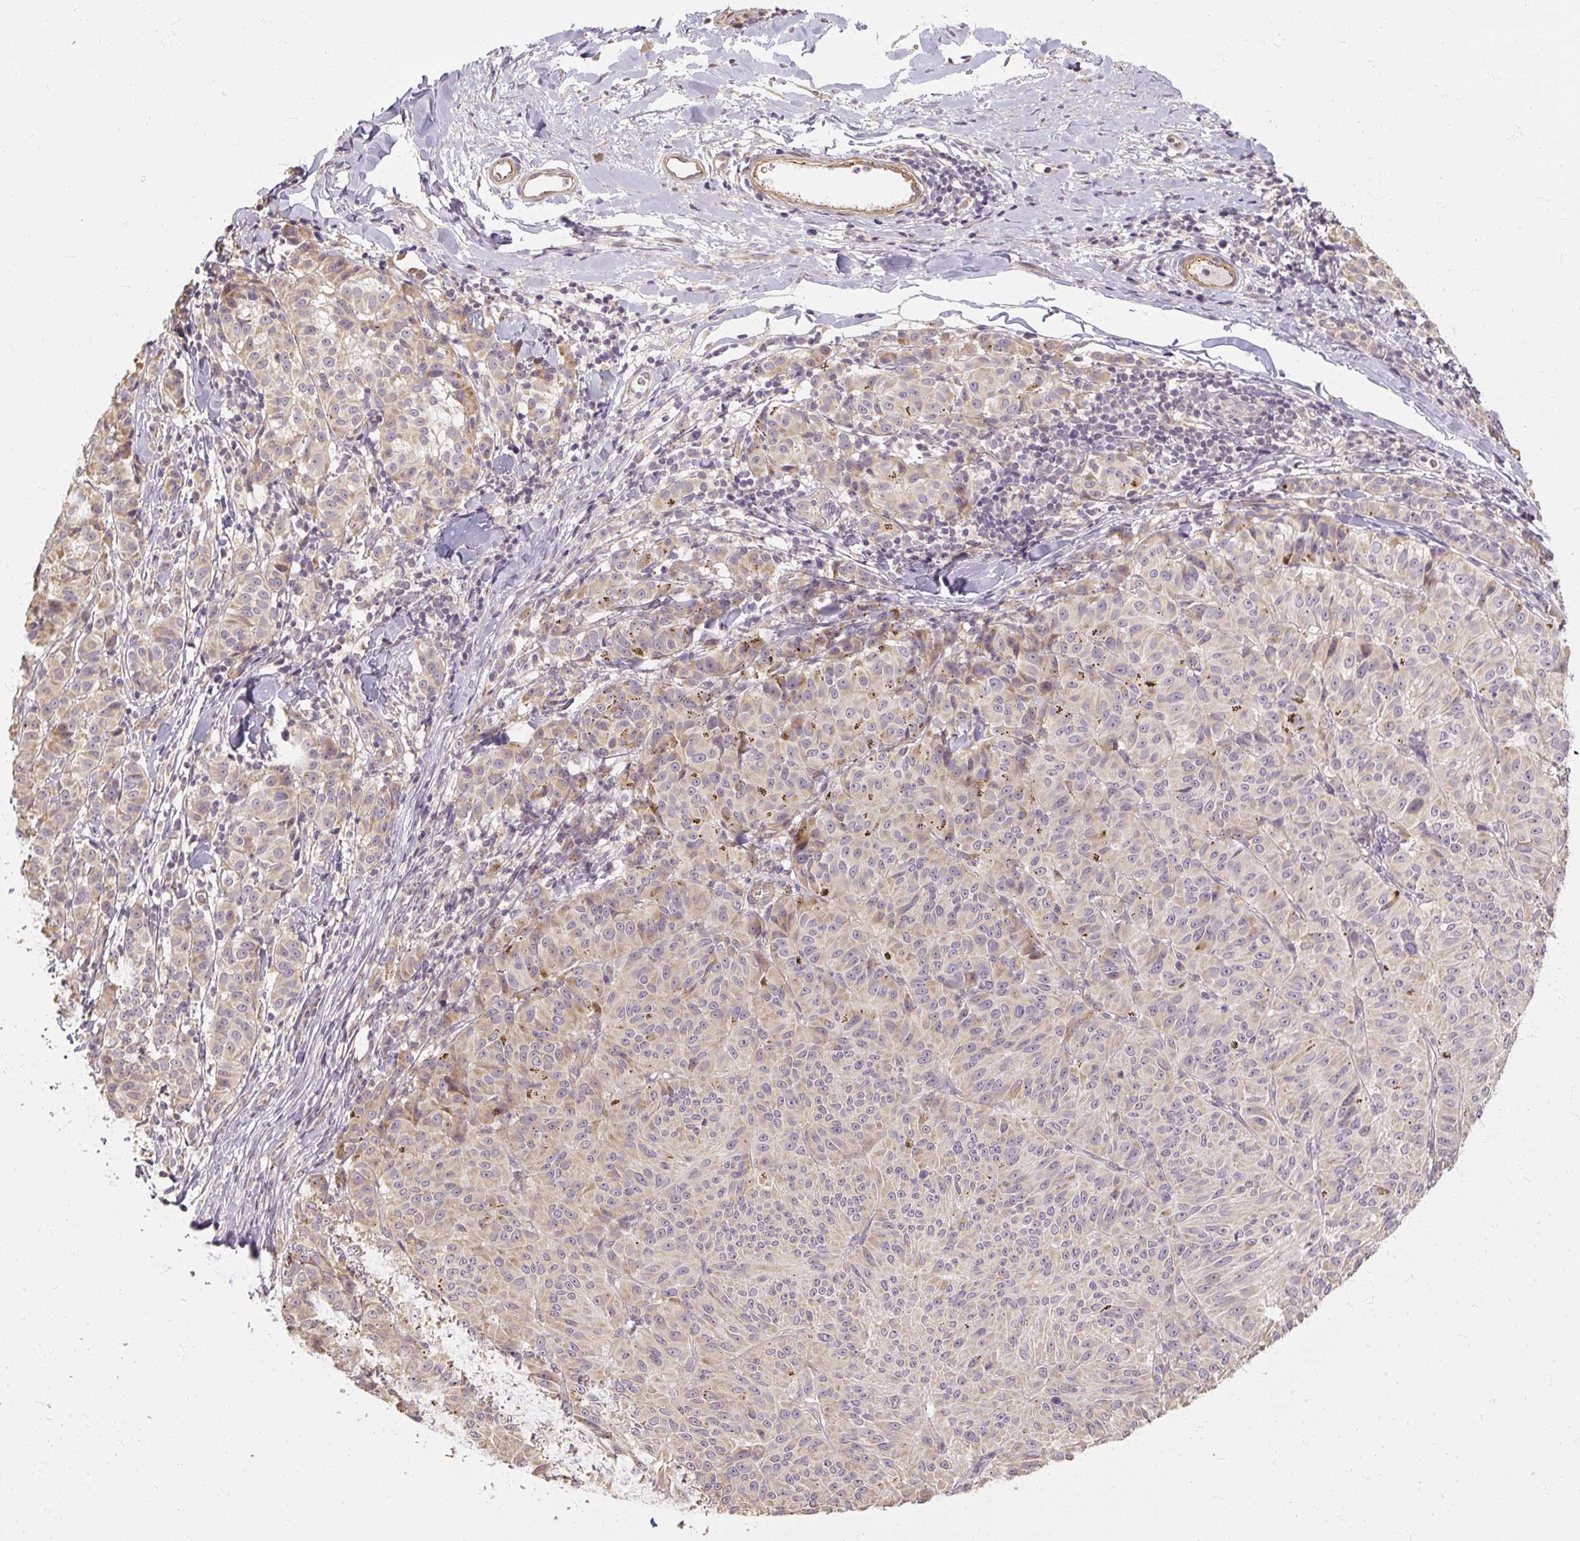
{"staining": {"intensity": "weak", "quantity": "<25%", "location": "cytoplasmic/membranous"}, "tissue": "melanoma", "cell_type": "Tumor cells", "image_type": "cancer", "snomed": [{"axis": "morphology", "description": "Malignant melanoma, NOS"}, {"axis": "topography", "description": "Skin"}], "caption": "Immunohistochemistry of melanoma shows no expression in tumor cells. (IHC, brightfield microscopy, high magnification).", "gene": "RB1CC1", "patient": {"sex": "female", "age": 72}}